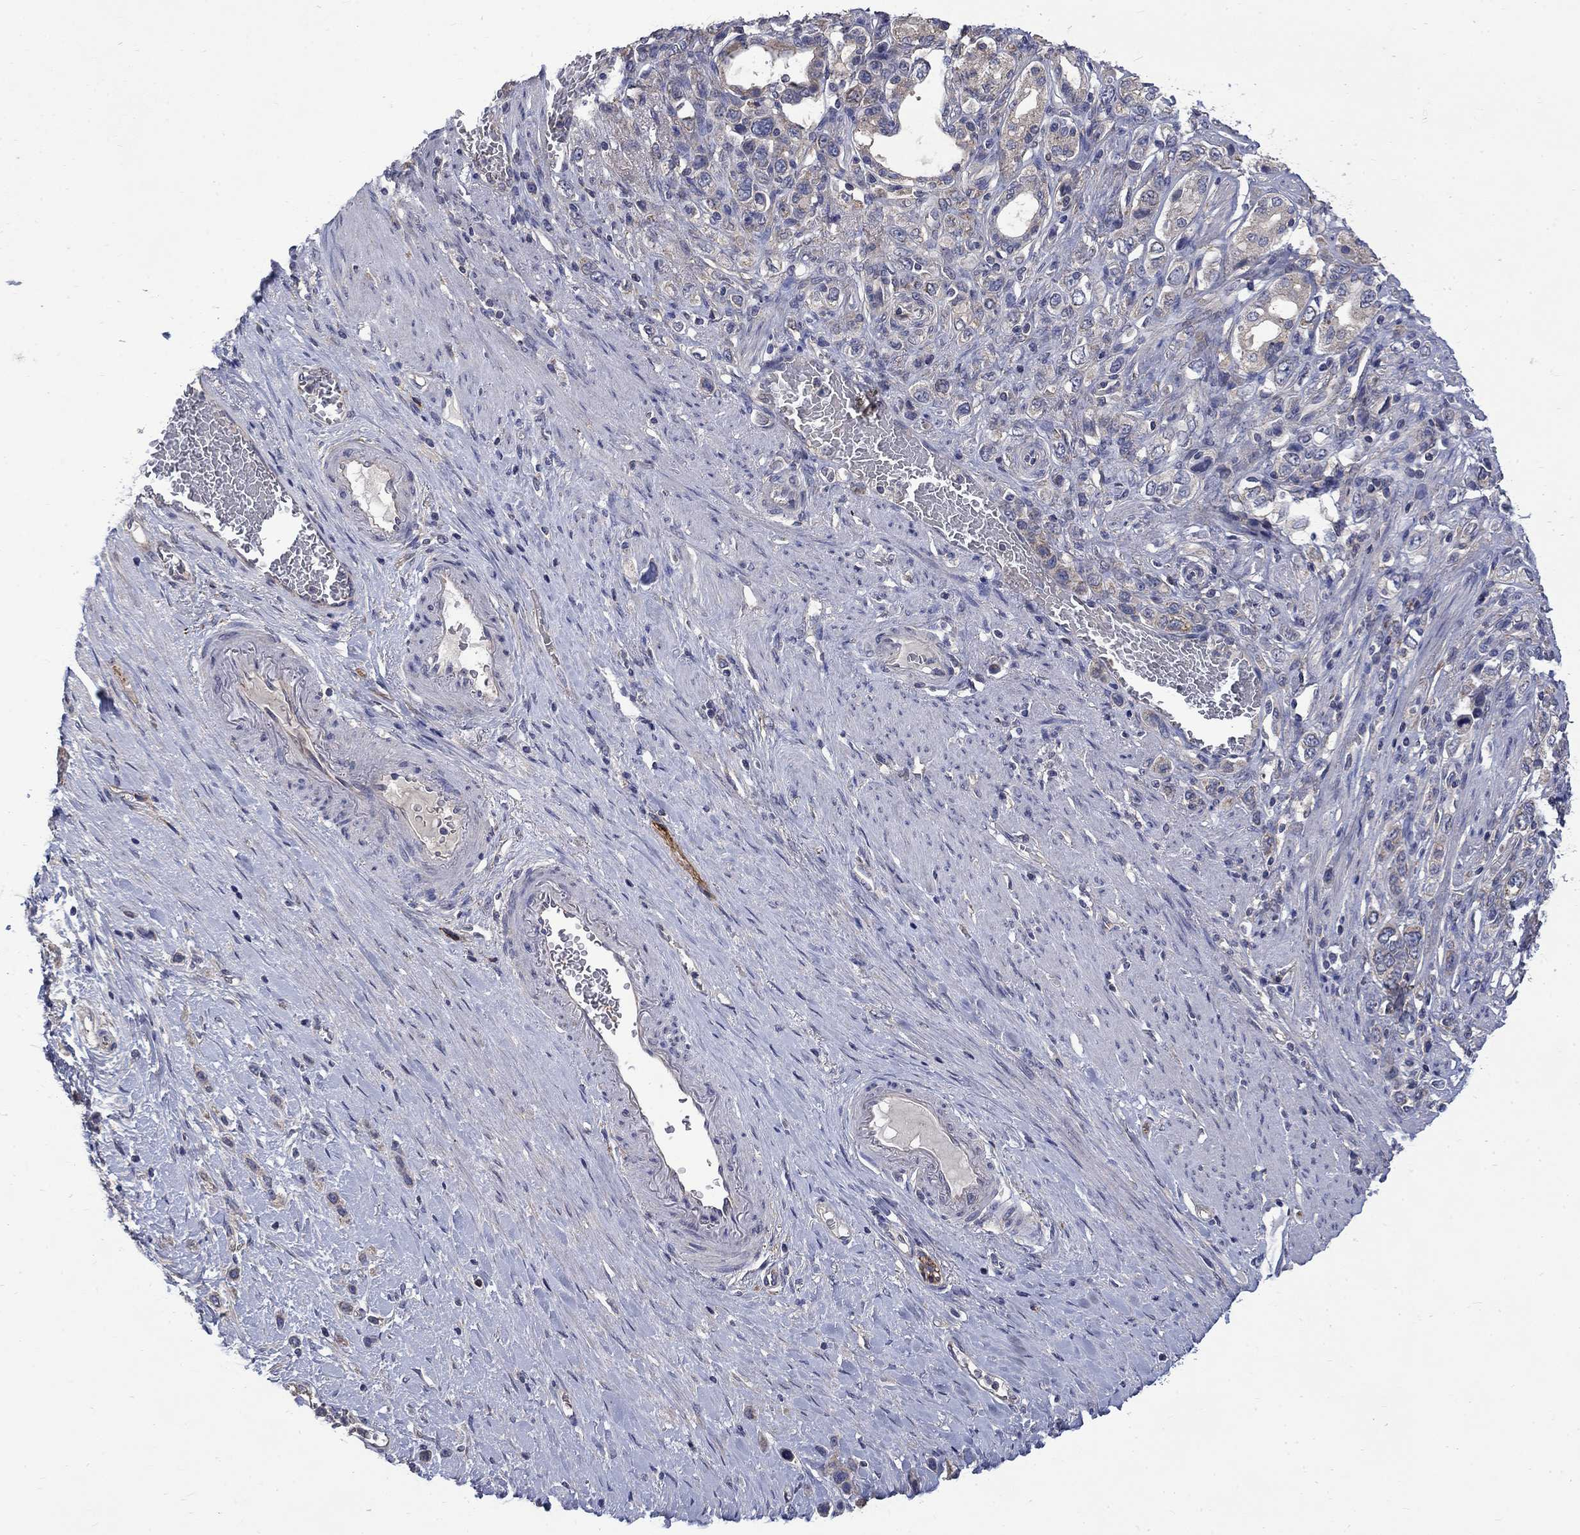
{"staining": {"intensity": "moderate", "quantity": "<25%", "location": "cytoplasmic/membranous"}, "tissue": "stomach cancer", "cell_type": "Tumor cells", "image_type": "cancer", "snomed": [{"axis": "morphology", "description": "Normal tissue, NOS"}, {"axis": "morphology", "description": "Adenocarcinoma, NOS"}, {"axis": "morphology", "description": "Adenocarcinoma, High grade"}, {"axis": "topography", "description": "Stomach, upper"}, {"axis": "topography", "description": "Stomach"}], "caption": "A micrograph showing moderate cytoplasmic/membranous expression in approximately <25% of tumor cells in stomach adenocarcinoma, as visualized by brown immunohistochemical staining.", "gene": "HSPA12A", "patient": {"sex": "female", "age": 65}}